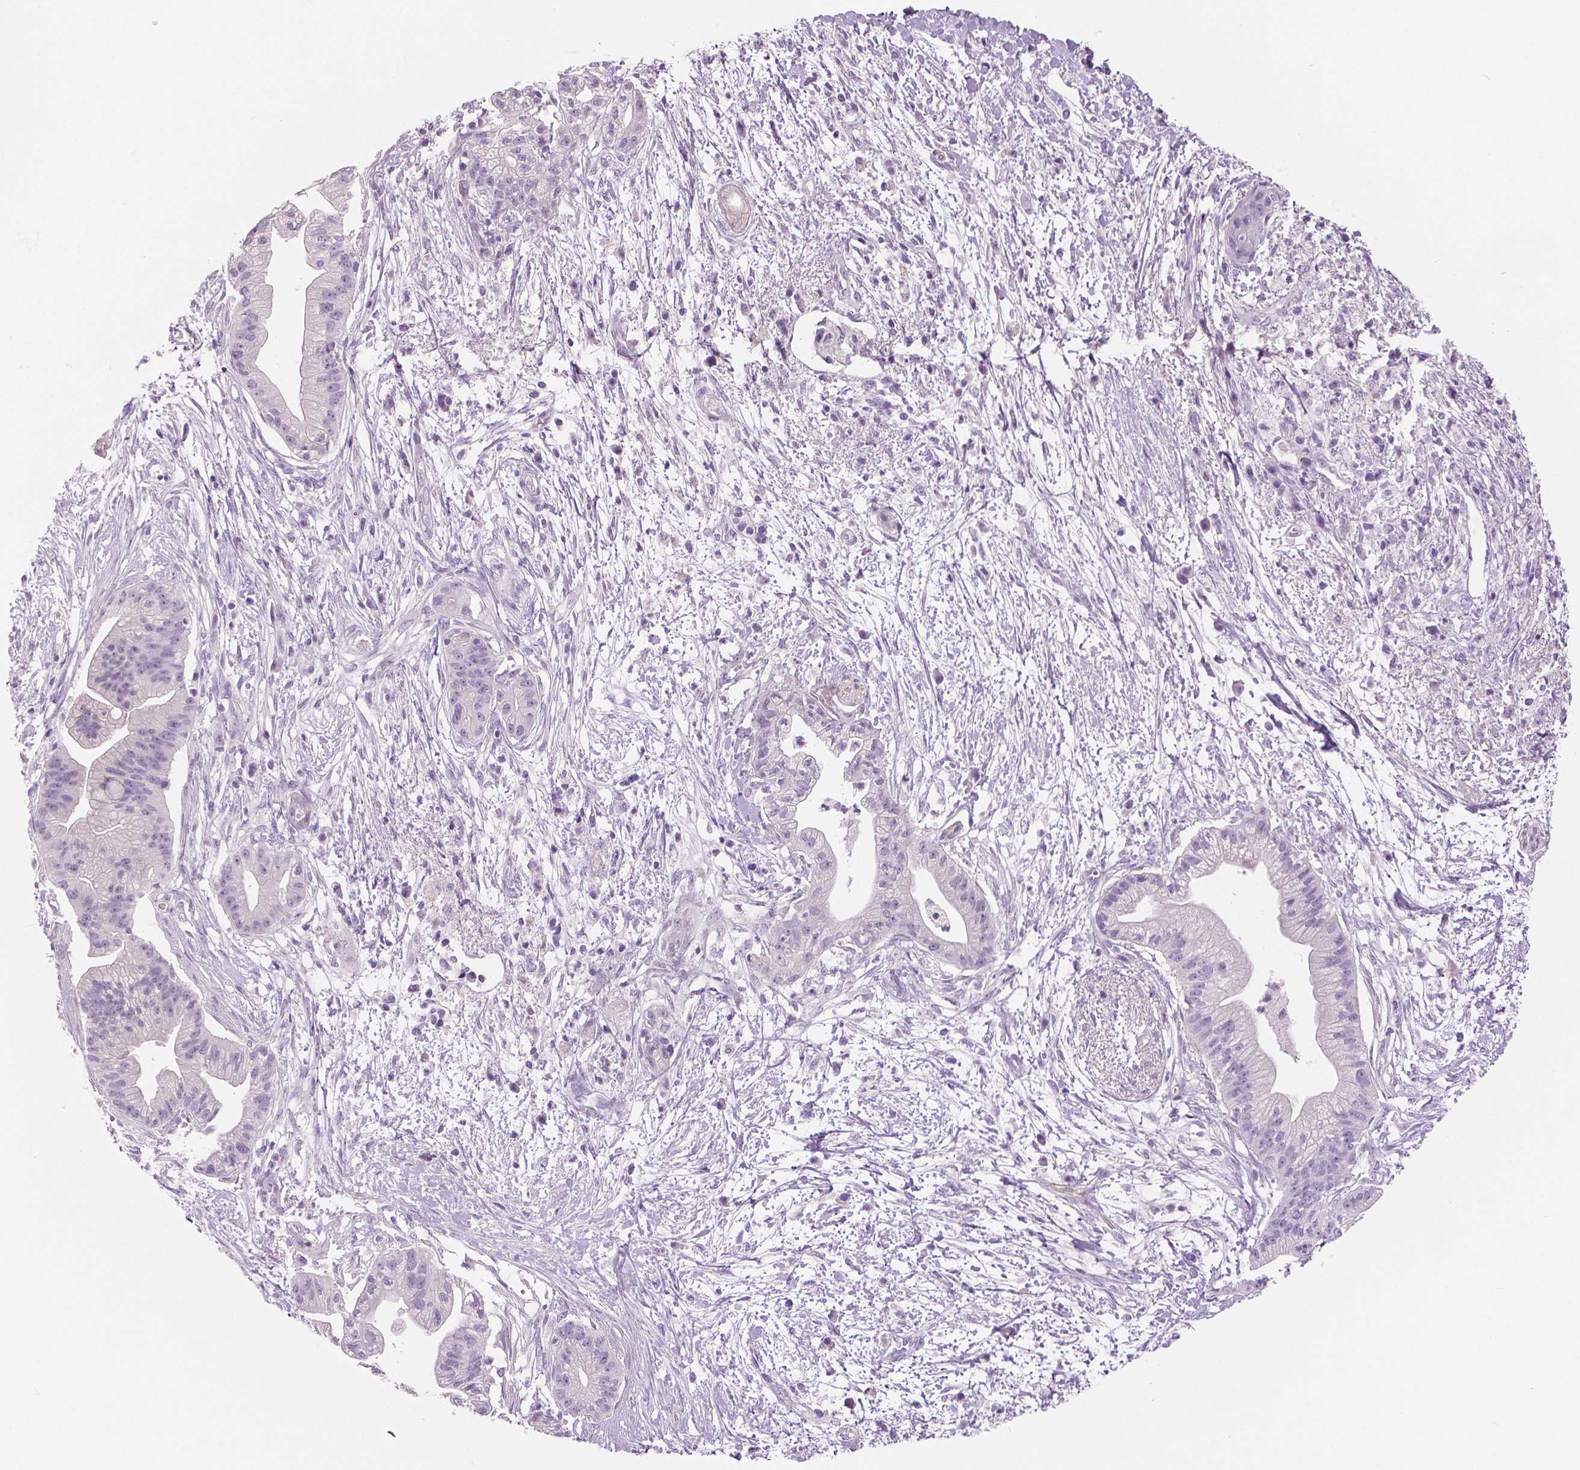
{"staining": {"intensity": "negative", "quantity": "none", "location": "none"}, "tissue": "pancreatic cancer", "cell_type": "Tumor cells", "image_type": "cancer", "snomed": [{"axis": "morphology", "description": "Normal tissue, NOS"}, {"axis": "morphology", "description": "Adenocarcinoma, NOS"}, {"axis": "topography", "description": "Lymph node"}, {"axis": "topography", "description": "Pancreas"}], "caption": "Adenocarcinoma (pancreatic) was stained to show a protein in brown. There is no significant staining in tumor cells.", "gene": "SLC24A1", "patient": {"sex": "female", "age": 58}}